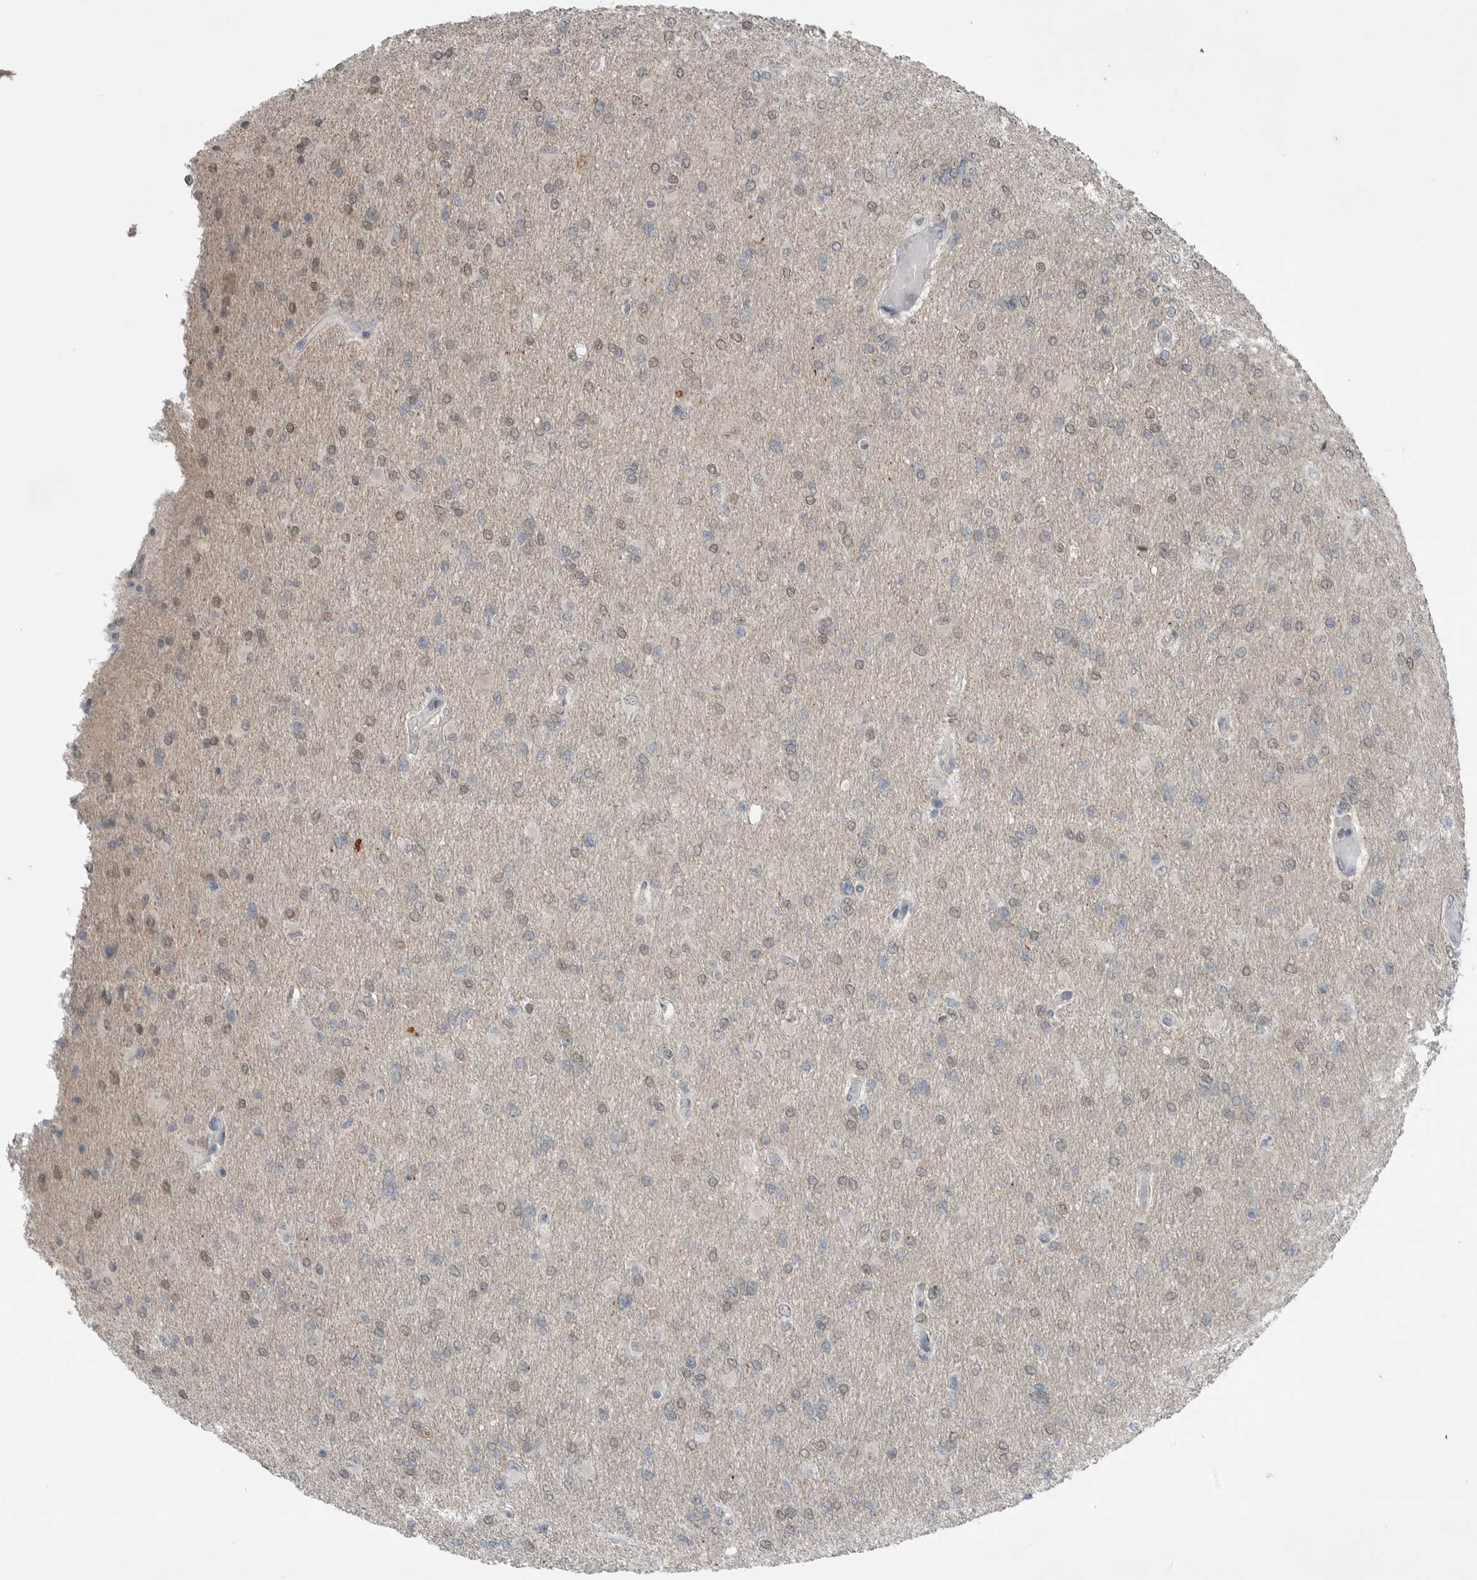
{"staining": {"intensity": "weak", "quantity": "<25%", "location": "nuclear"}, "tissue": "glioma", "cell_type": "Tumor cells", "image_type": "cancer", "snomed": [{"axis": "morphology", "description": "Glioma, malignant, High grade"}, {"axis": "topography", "description": "Cerebral cortex"}], "caption": "The histopathology image shows no staining of tumor cells in glioma.", "gene": "MFAP3L", "patient": {"sex": "female", "age": 36}}